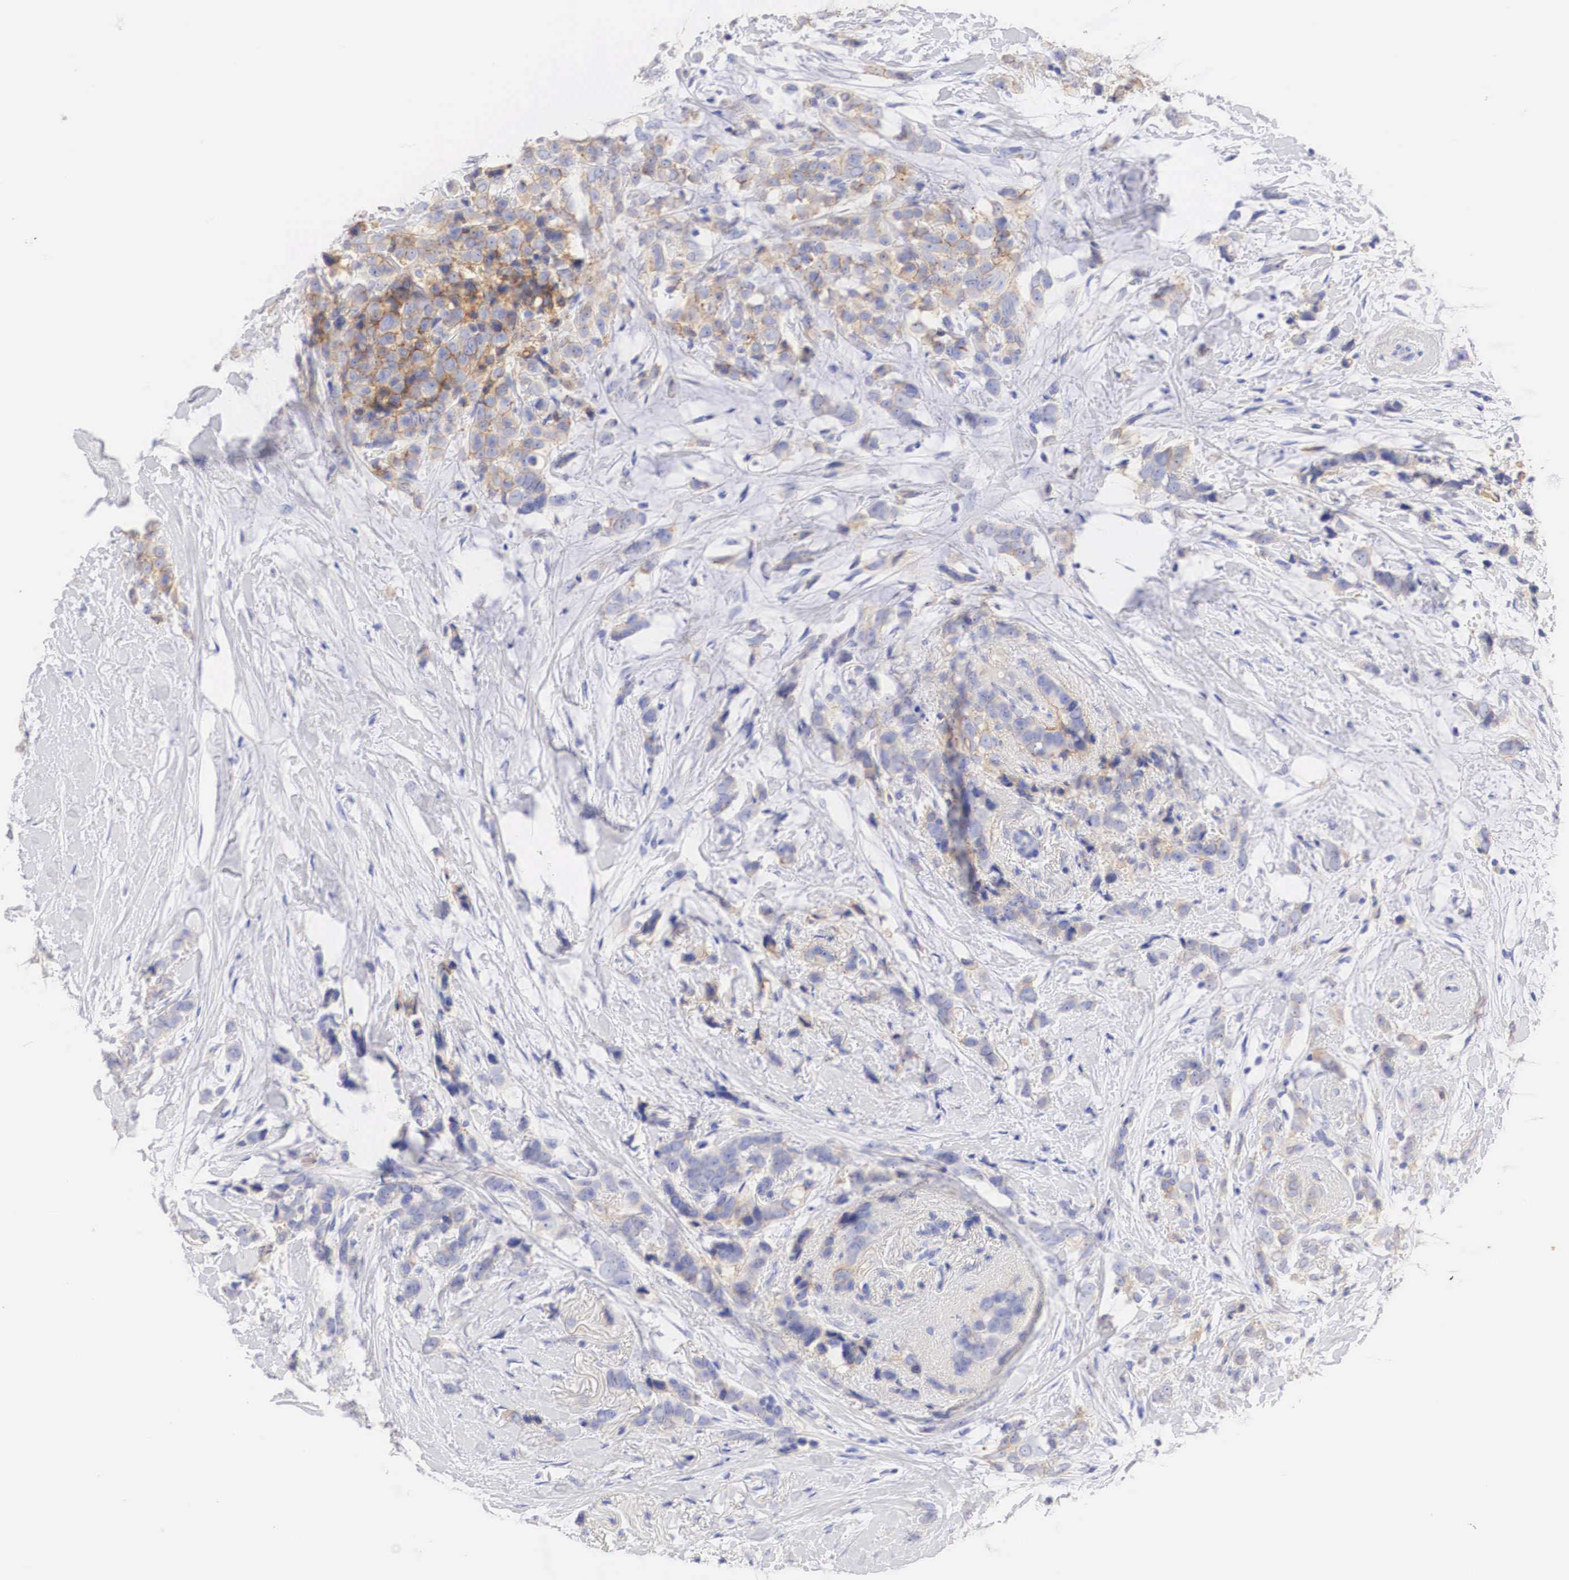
{"staining": {"intensity": "weak", "quantity": "<25%", "location": "cytoplasmic/membranous"}, "tissue": "breast cancer", "cell_type": "Tumor cells", "image_type": "cancer", "snomed": [{"axis": "morphology", "description": "Lobular carcinoma"}, {"axis": "topography", "description": "Breast"}], "caption": "DAB (3,3'-diaminobenzidine) immunohistochemical staining of breast cancer (lobular carcinoma) demonstrates no significant positivity in tumor cells.", "gene": "ERBB2", "patient": {"sex": "female", "age": 57}}